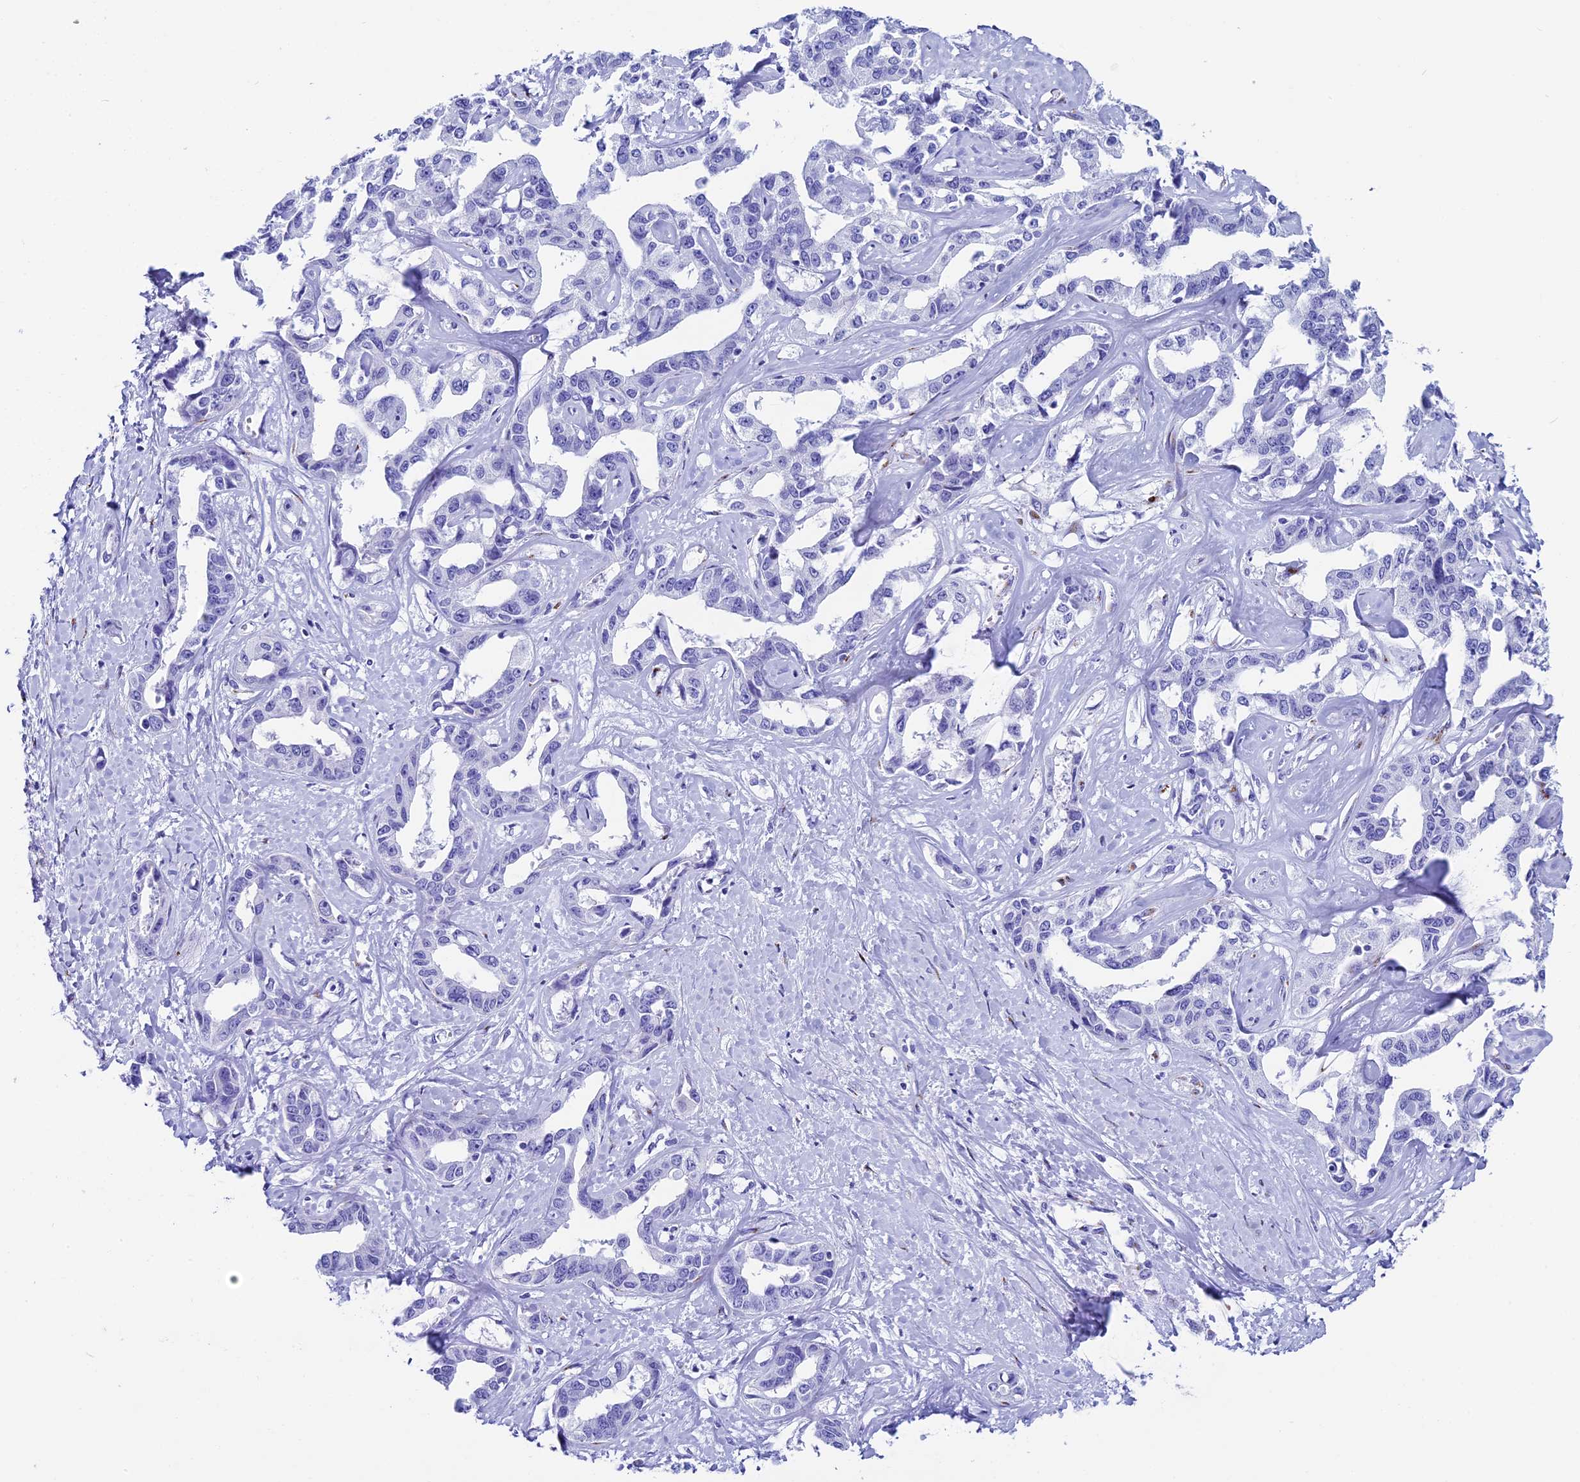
{"staining": {"intensity": "negative", "quantity": "none", "location": "none"}, "tissue": "liver cancer", "cell_type": "Tumor cells", "image_type": "cancer", "snomed": [{"axis": "morphology", "description": "Cholangiocarcinoma"}, {"axis": "topography", "description": "Liver"}], "caption": "An image of human liver cholangiocarcinoma is negative for staining in tumor cells.", "gene": "AP3B2", "patient": {"sex": "male", "age": 59}}